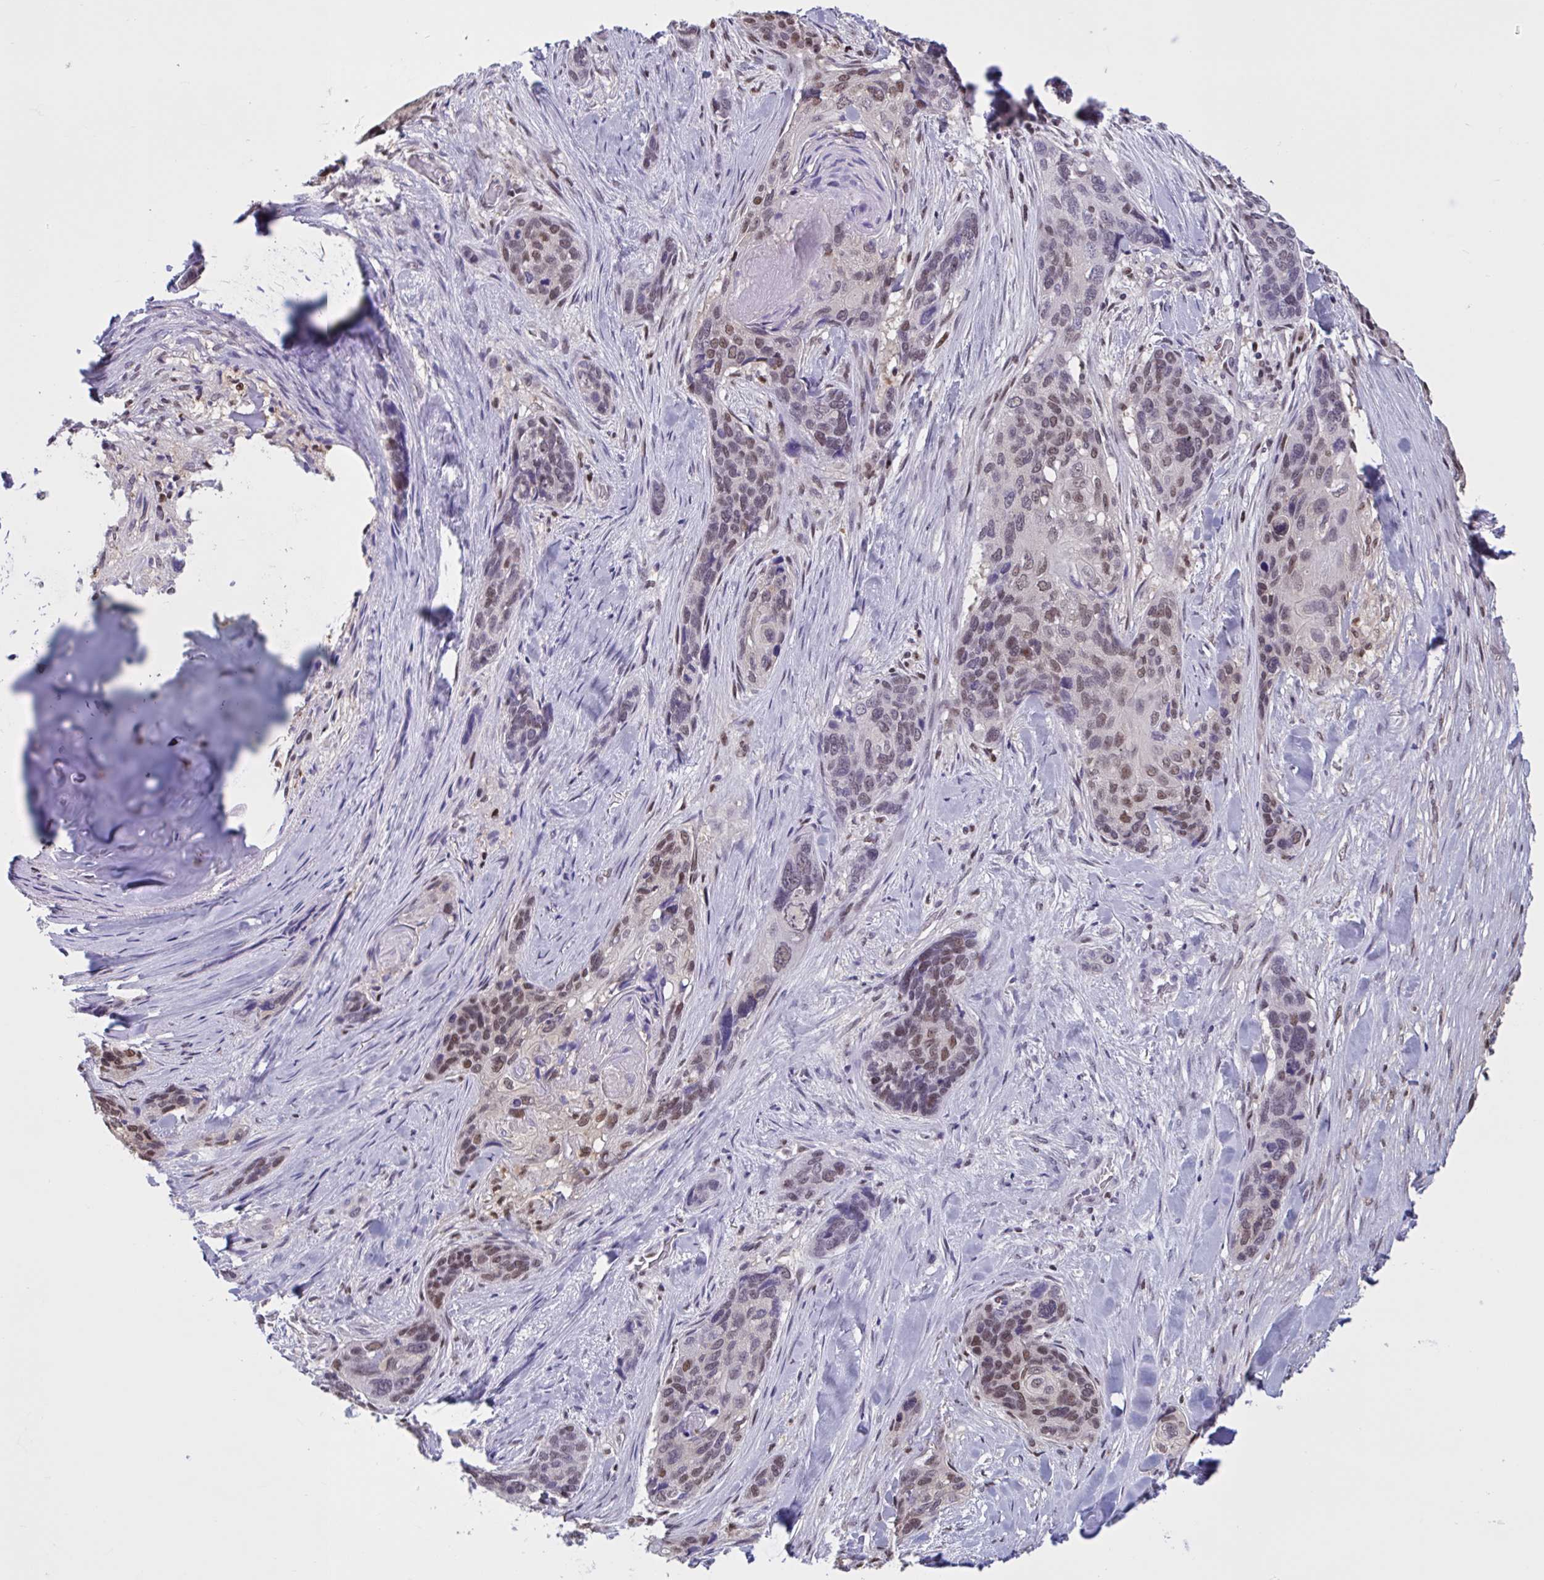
{"staining": {"intensity": "moderate", "quantity": "<25%", "location": "nuclear"}, "tissue": "lung cancer", "cell_type": "Tumor cells", "image_type": "cancer", "snomed": [{"axis": "morphology", "description": "Squamous cell carcinoma, NOS"}, {"axis": "morphology", "description": "Squamous cell carcinoma, metastatic, NOS"}, {"axis": "topography", "description": "Lymph node"}, {"axis": "topography", "description": "Lung"}], "caption": "Immunohistochemistry (IHC) staining of lung cancer, which reveals low levels of moderate nuclear expression in approximately <25% of tumor cells indicating moderate nuclear protein staining. The staining was performed using DAB (brown) for protein detection and nuclei were counterstained in hematoxylin (blue).", "gene": "RBL1", "patient": {"sex": "male", "age": 41}}